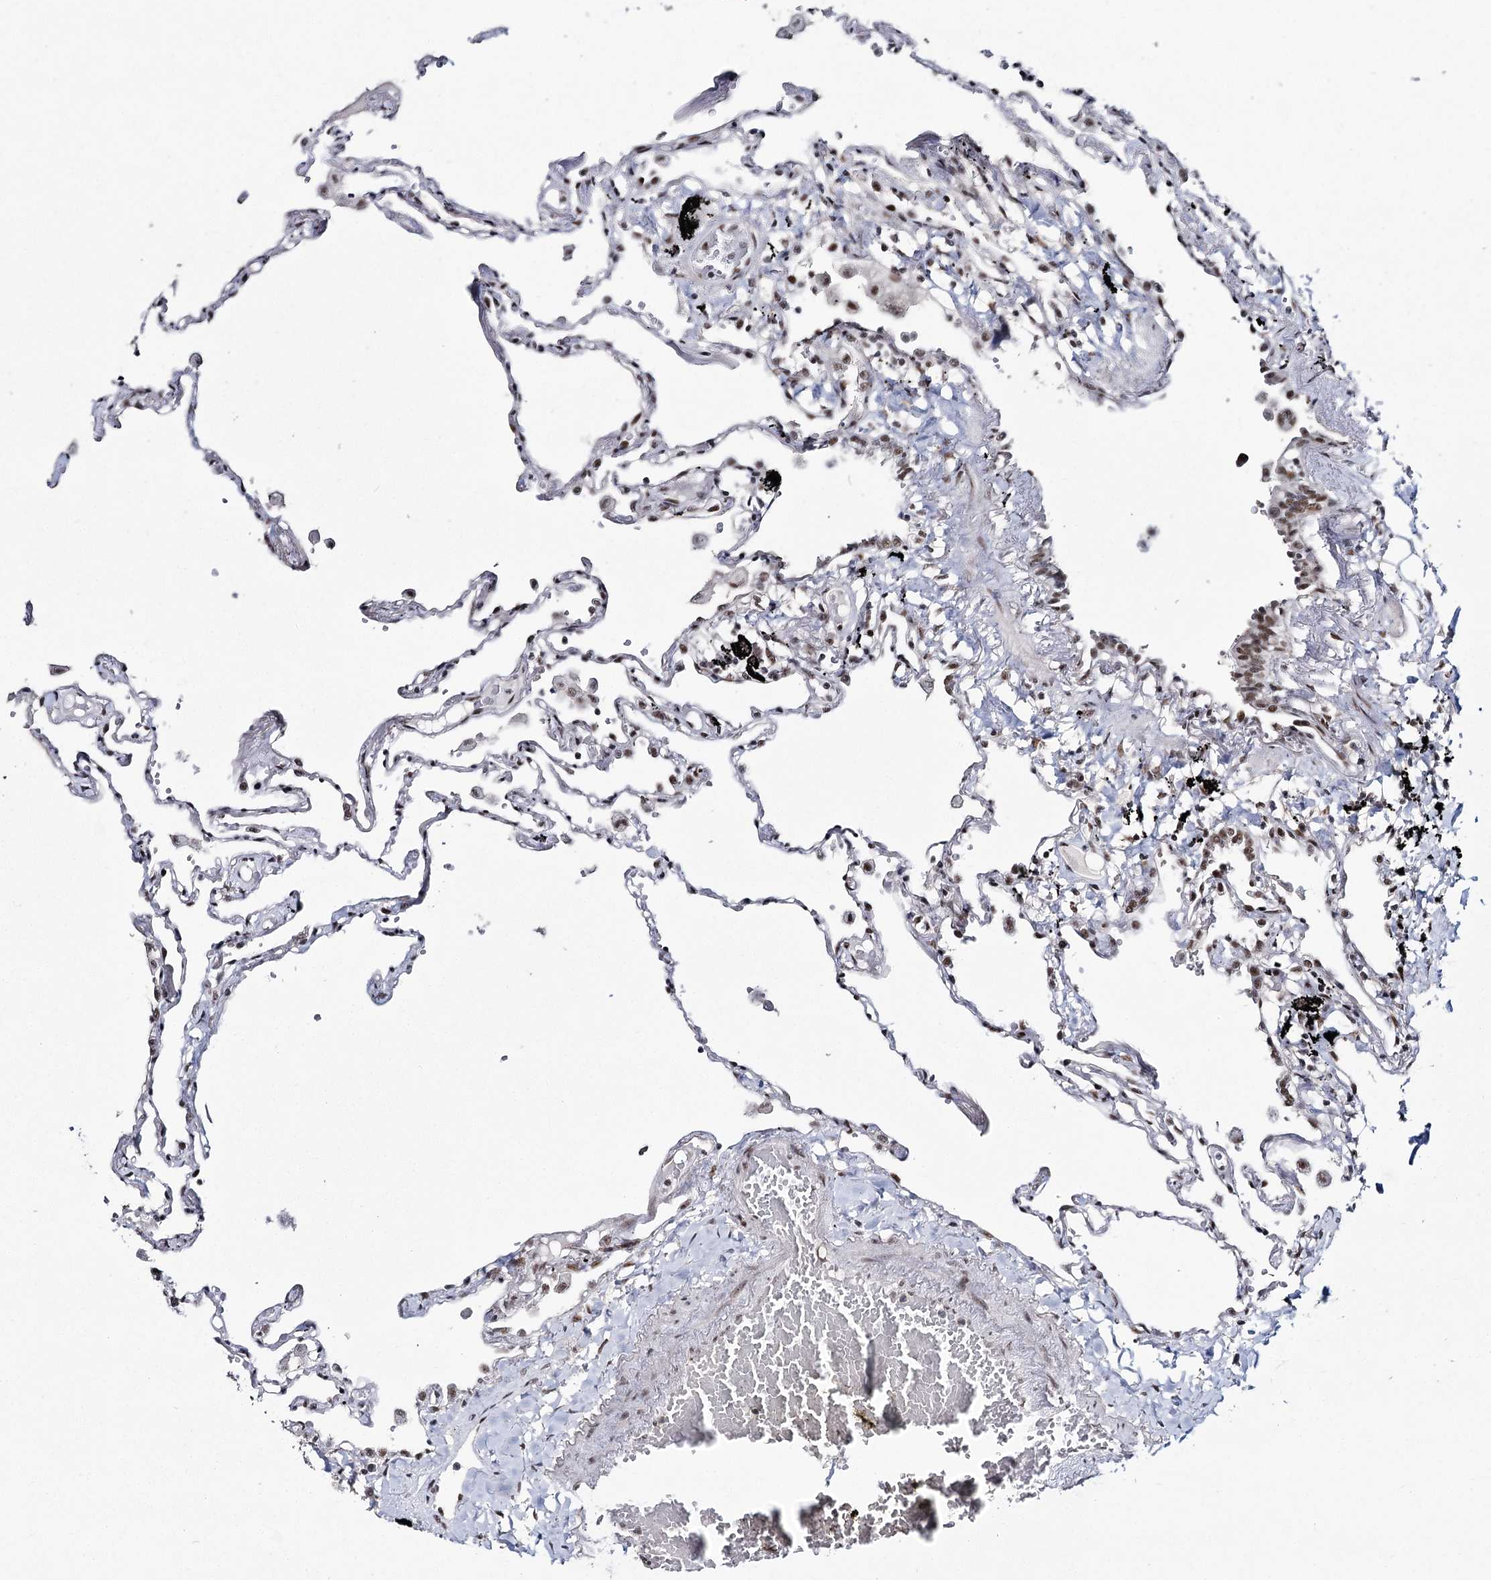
{"staining": {"intensity": "strong", "quantity": ">75%", "location": "nuclear"}, "tissue": "lung", "cell_type": "Alveolar cells", "image_type": "normal", "snomed": [{"axis": "morphology", "description": "Normal tissue, NOS"}, {"axis": "topography", "description": "Lung"}], "caption": "Protein expression by IHC shows strong nuclear staining in about >75% of alveolar cells in unremarkable lung. The protein of interest is stained brown, and the nuclei are stained in blue (DAB (3,3'-diaminobenzidine) IHC with brightfield microscopy, high magnification).", "gene": "SCAF8", "patient": {"sex": "female", "age": 67}}